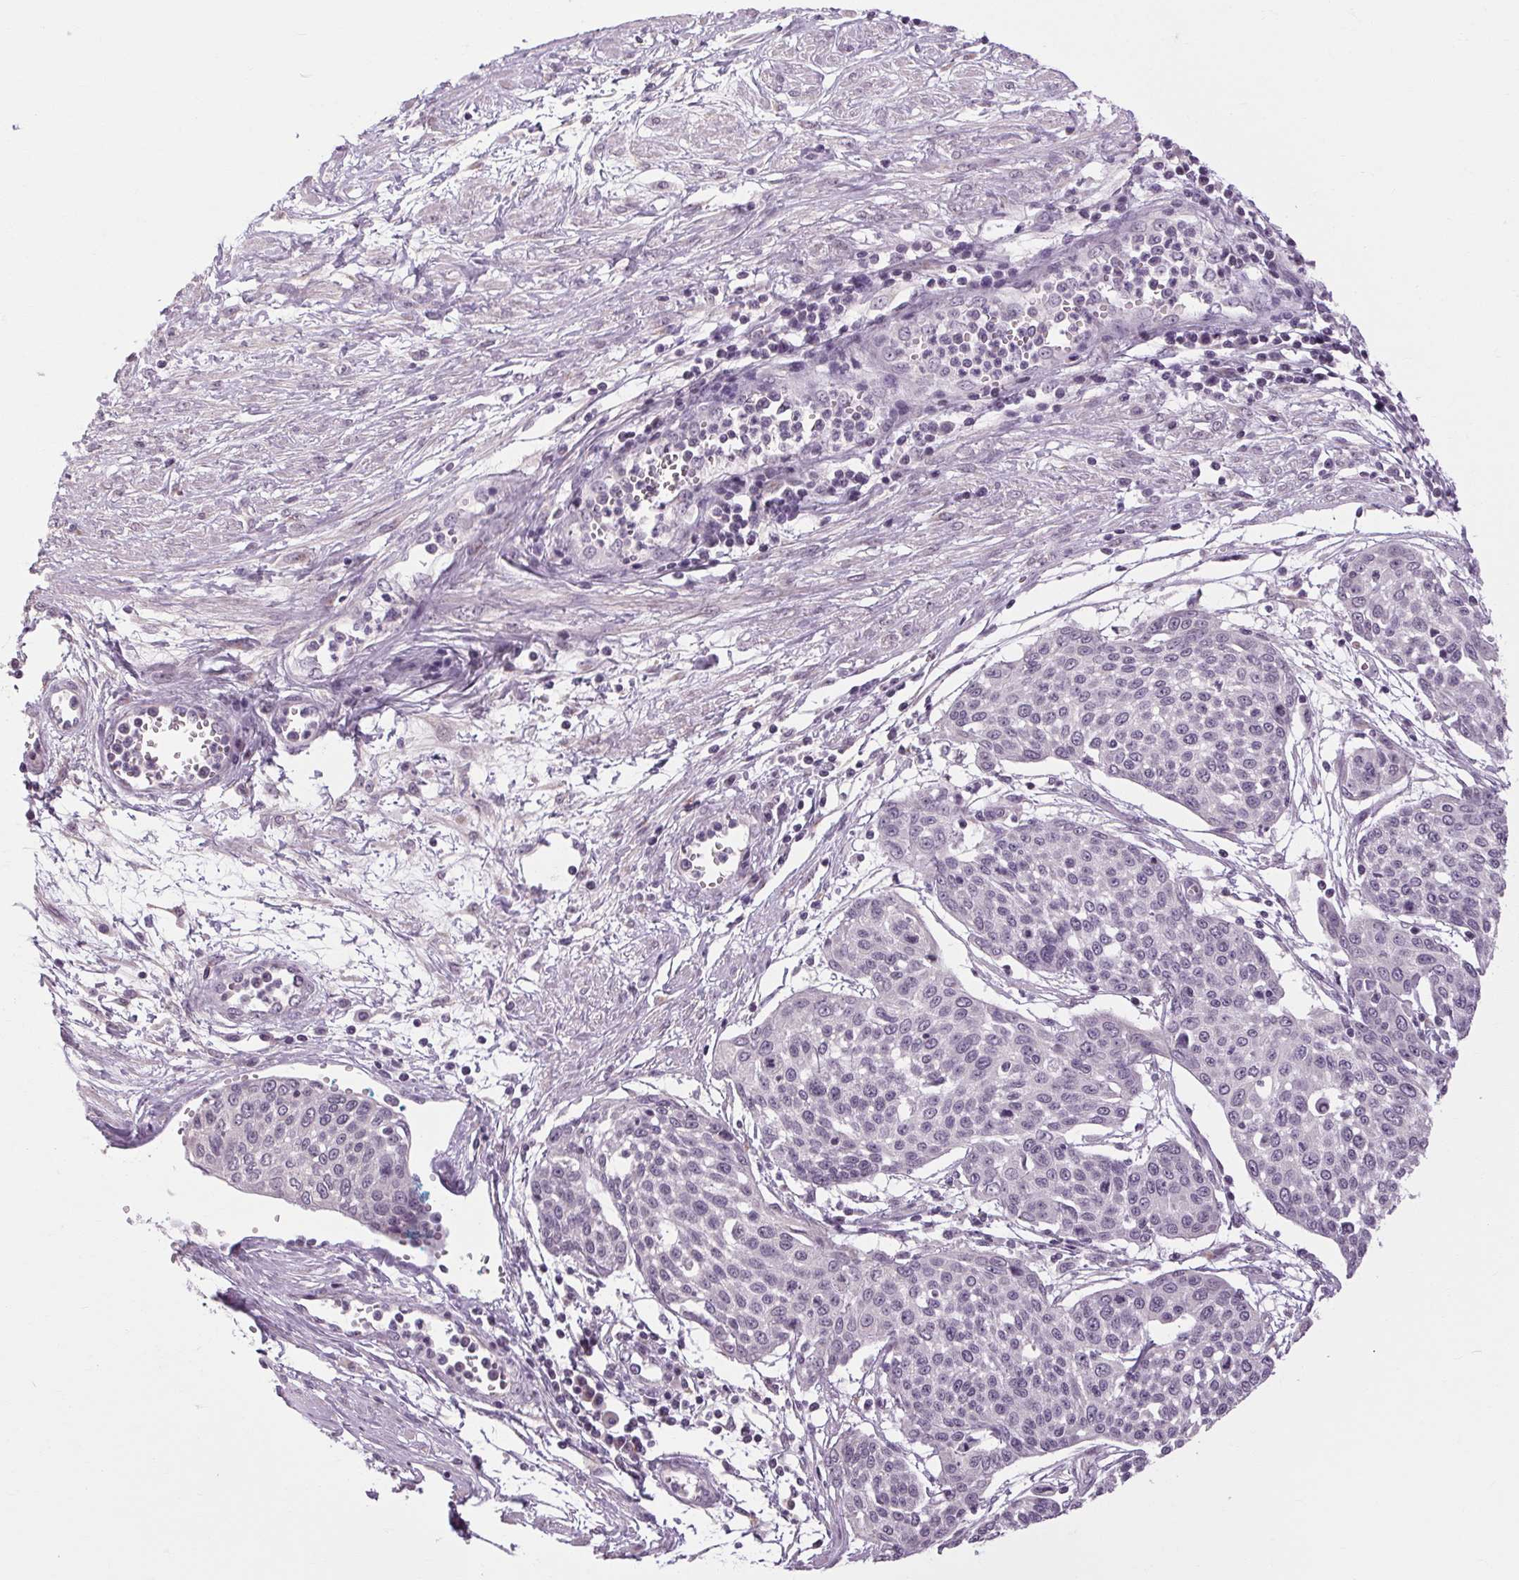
{"staining": {"intensity": "negative", "quantity": "none", "location": "none"}, "tissue": "cervical cancer", "cell_type": "Tumor cells", "image_type": "cancer", "snomed": [{"axis": "morphology", "description": "Squamous cell carcinoma, NOS"}, {"axis": "topography", "description": "Cervix"}], "caption": "Cervical cancer (squamous cell carcinoma) was stained to show a protein in brown. There is no significant staining in tumor cells.", "gene": "KLHL40", "patient": {"sex": "female", "age": 34}}